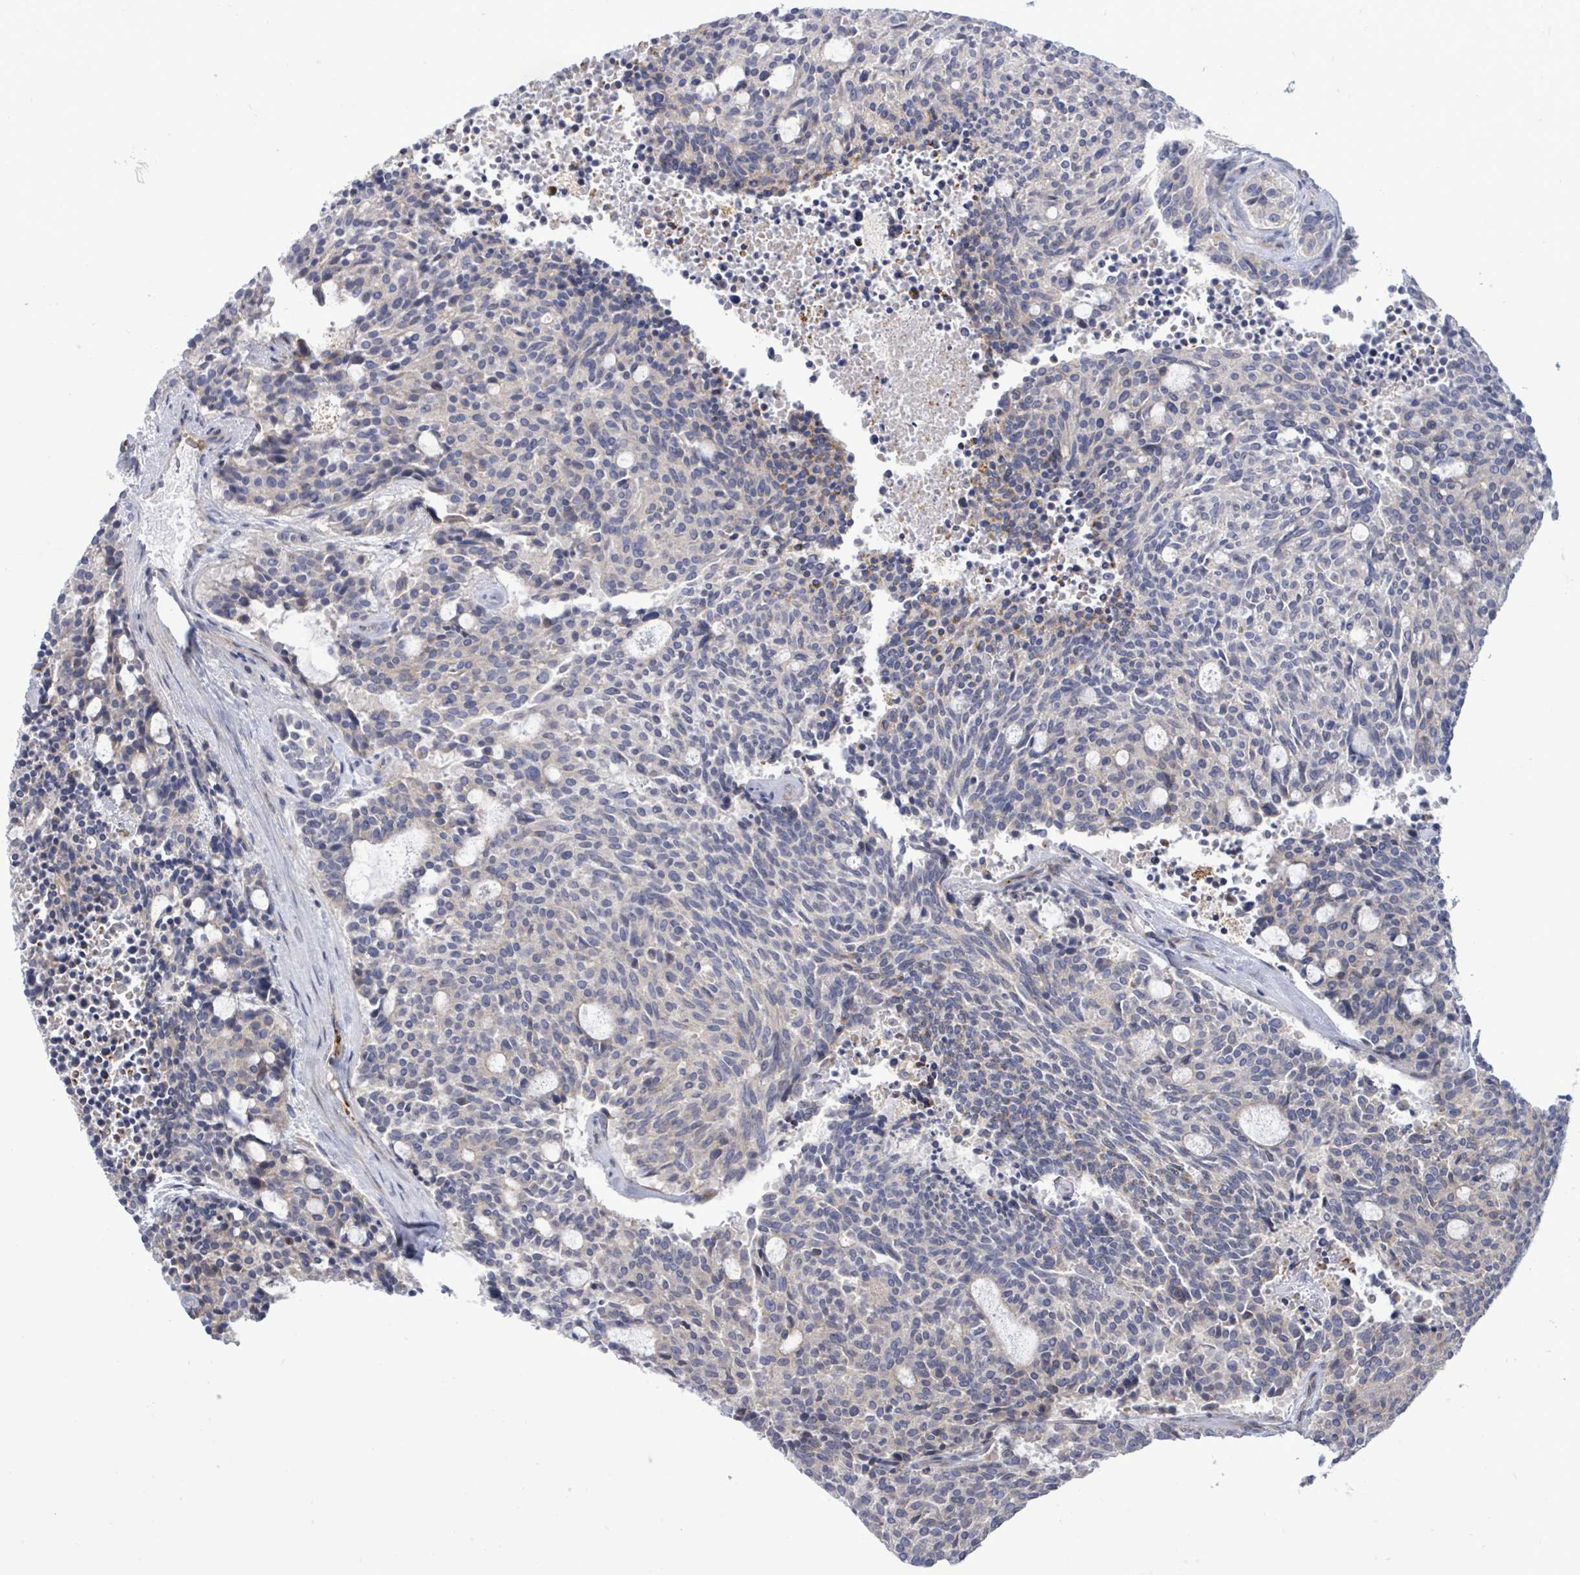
{"staining": {"intensity": "negative", "quantity": "none", "location": "none"}, "tissue": "carcinoid", "cell_type": "Tumor cells", "image_type": "cancer", "snomed": [{"axis": "morphology", "description": "Carcinoid, malignant, NOS"}, {"axis": "topography", "description": "Pancreas"}], "caption": "There is no significant positivity in tumor cells of carcinoid (malignant).", "gene": "SAR1A", "patient": {"sex": "female", "age": 54}}